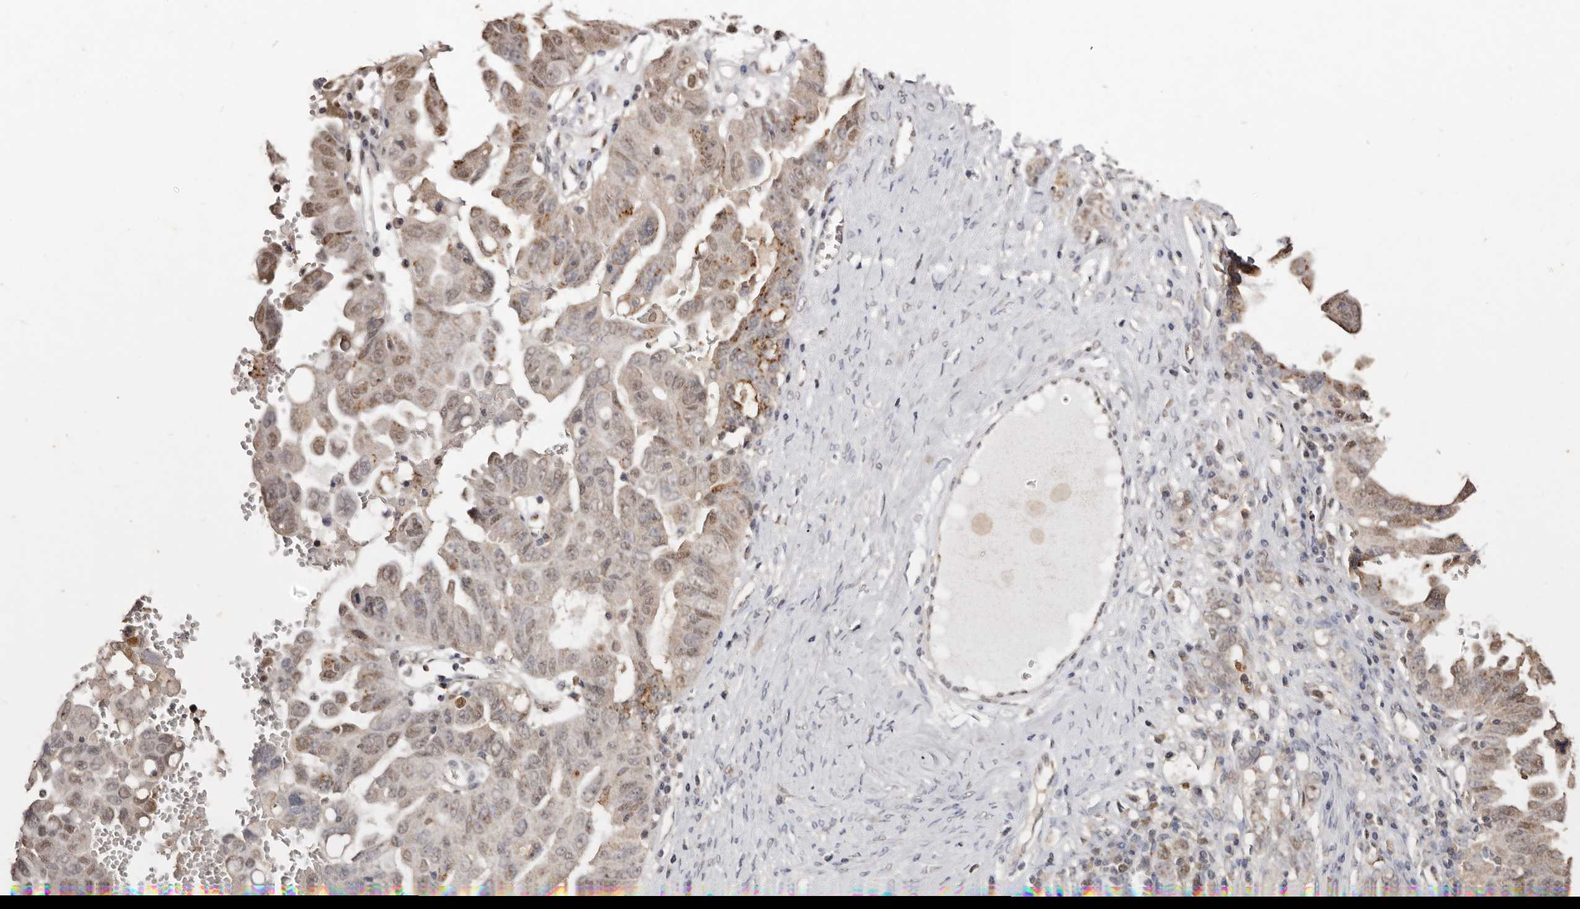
{"staining": {"intensity": "moderate", "quantity": "25%-75%", "location": "cytoplasmic/membranous,nuclear"}, "tissue": "ovarian cancer", "cell_type": "Tumor cells", "image_type": "cancer", "snomed": [{"axis": "morphology", "description": "Carcinoma, endometroid"}, {"axis": "topography", "description": "Ovary"}], "caption": "Approximately 25%-75% of tumor cells in ovarian cancer (endometroid carcinoma) display moderate cytoplasmic/membranous and nuclear protein expression as visualized by brown immunohistochemical staining.", "gene": "NOTCH1", "patient": {"sex": "female", "age": 62}}